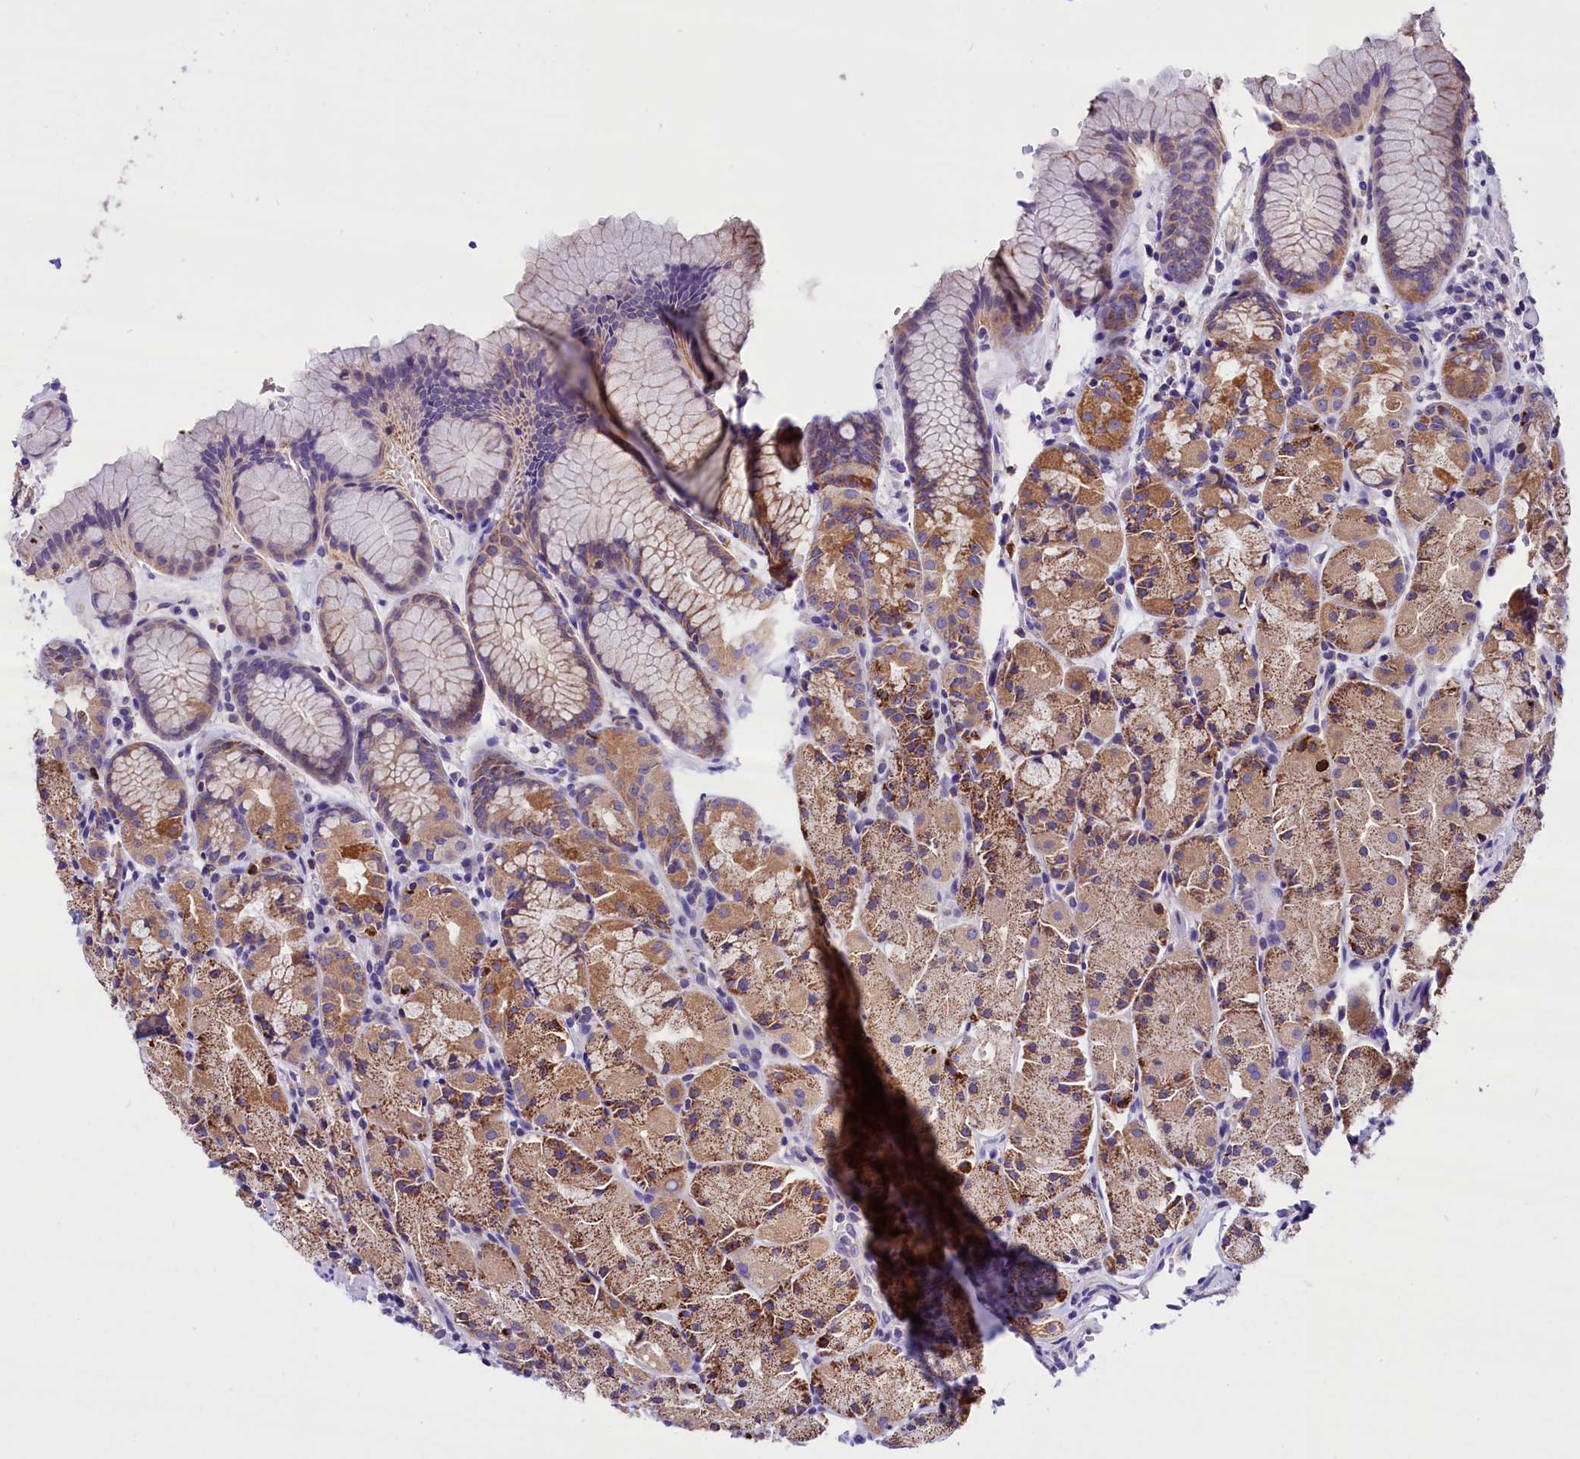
{"staining": {"intensity": "moderate", "quantity": ">75%", "location": "cytoplasmic/membranous"}, "tissue": "stomach", "cell_type": "Glandular cells", "image_type": "normal", "snomed": [{"axis": "morphology", "description": "Normal tissue, NOS"}, {"axis": "topography", "description": "Stomach, upper"}], "caption": "Immunohistochemical staining of benign stomach shows medium levels of moderate cytoplasmic/membranous expression in approximately >75% of glandular cells. (DAB IHC with brightfield microscopy, high magnification).", "gene": "ABAT", "patient": {"sex": "male", "age": 47}}